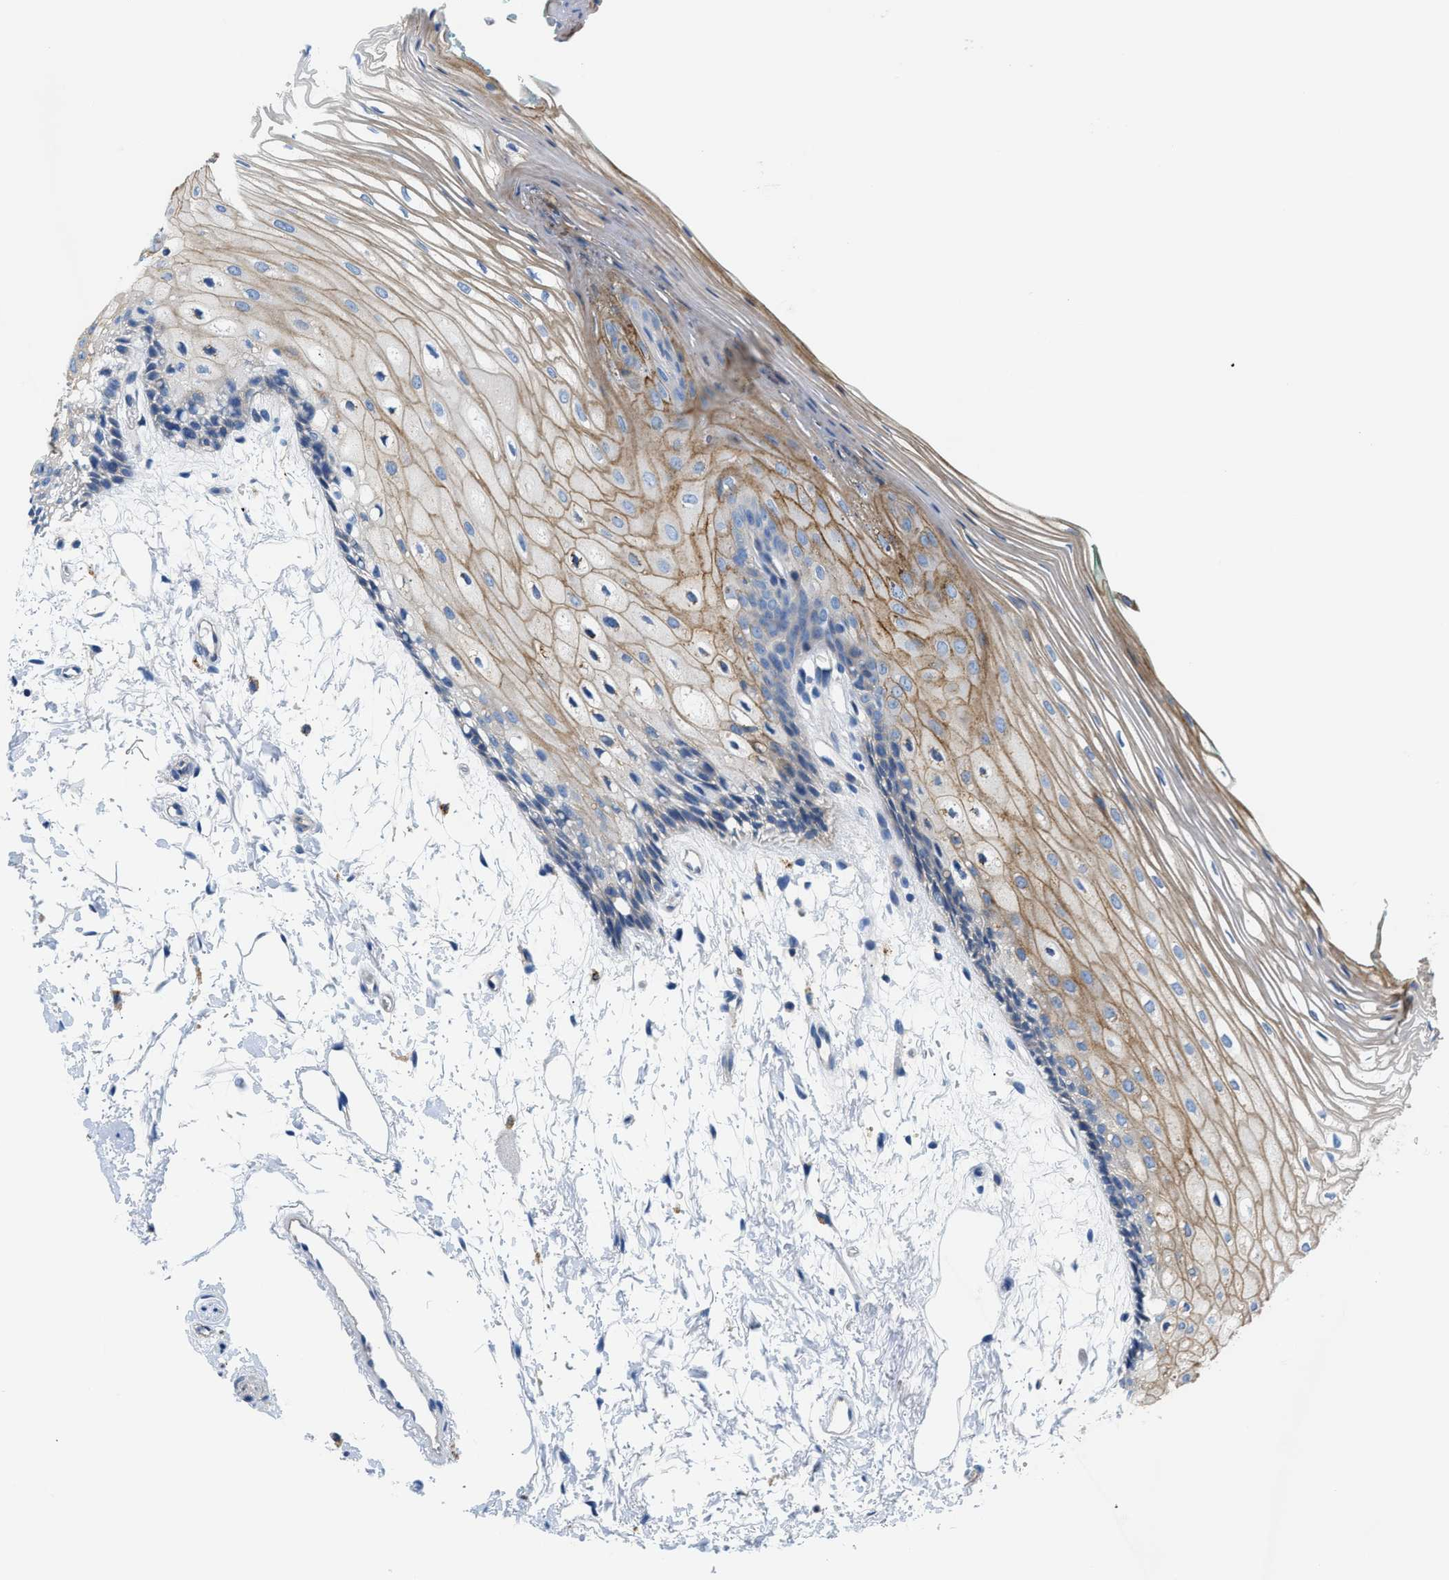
{"staining": {"intensity": "moderate", "quantity": "25%-75%", "location": "cytoplasmic/membranous"}, "tissue": "oral mucosa", "cell_type": "Squamous epithelial cells", "image_type": "normal", "snomed": [{"axis": "morphology", "description": "Normal tissue, NOS"}, {"axis": "topography", "description": "Skeletal muscle"}, {"axis": "topography", "description": "Oral tissue"}, {"axis": "topography", "description": "Peripheral nerve tissue"}], "caption": "The micrograph exhibits immunohistochemical staining of unremarkable oral mucosa. There is moderate cytoplasmic/membranous staining is present in approximately 25%-75% of squamous epithelial cells.", "gene": "ORAI1", "patient": {"sex": "female", "age": 84}}